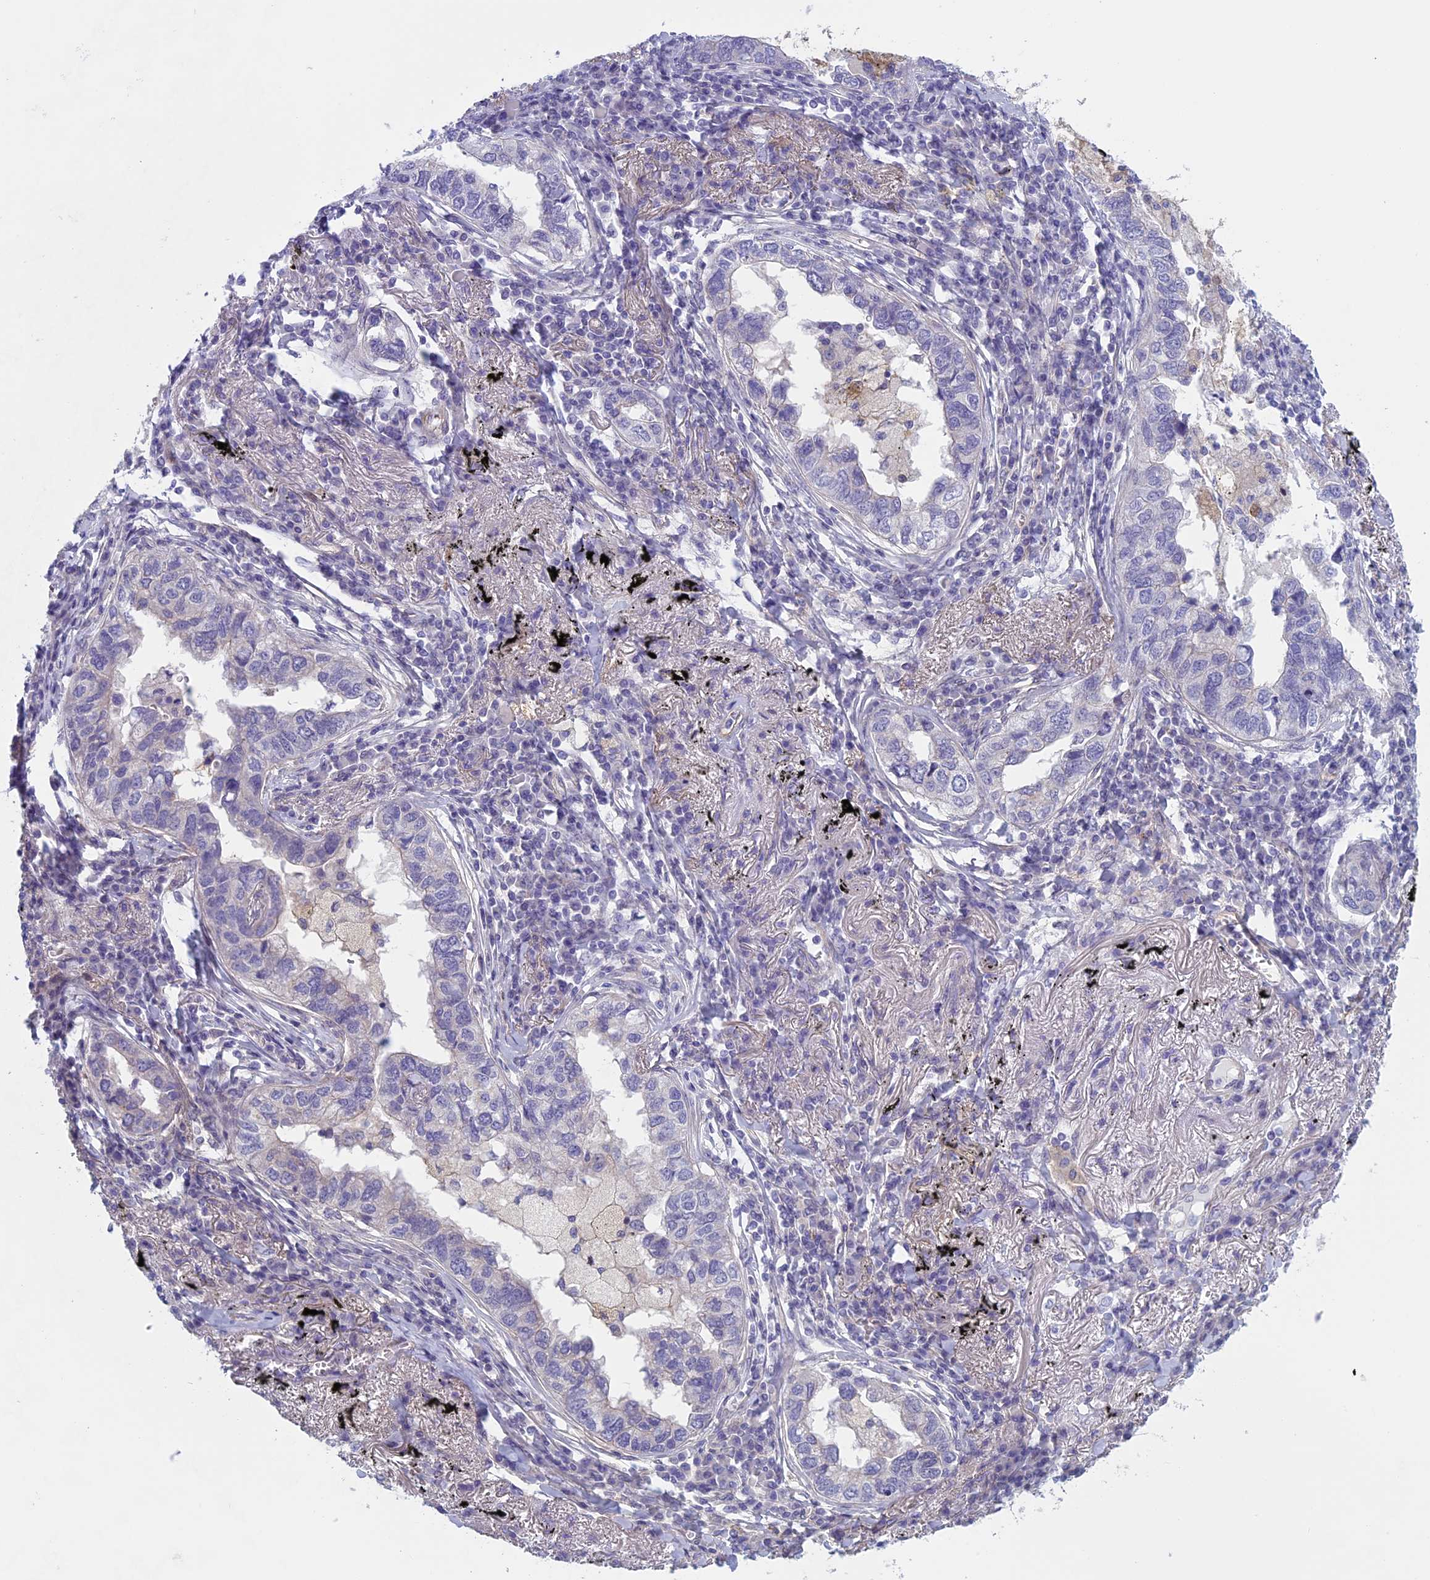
{"staining": {"intensity": "negative", "quantity": "none", "location": "none"}, "tissue": "lung cancer", "cell_type": "Tumor cells", "image_type": "cancer", "snomed": [{"axis": "morphology", "description": "Adenocarcinoma, NOS"}, {"axis": "topography", "description": "Lung"}], "caption": "DAB immunohistochemical staining of lung adenocarcinoma exhibits no significant positivity in tumor cells. Nuclei are stained in blue.", "gene": "CNOT6L", "patient": {"sex": "male", "age": 65}}